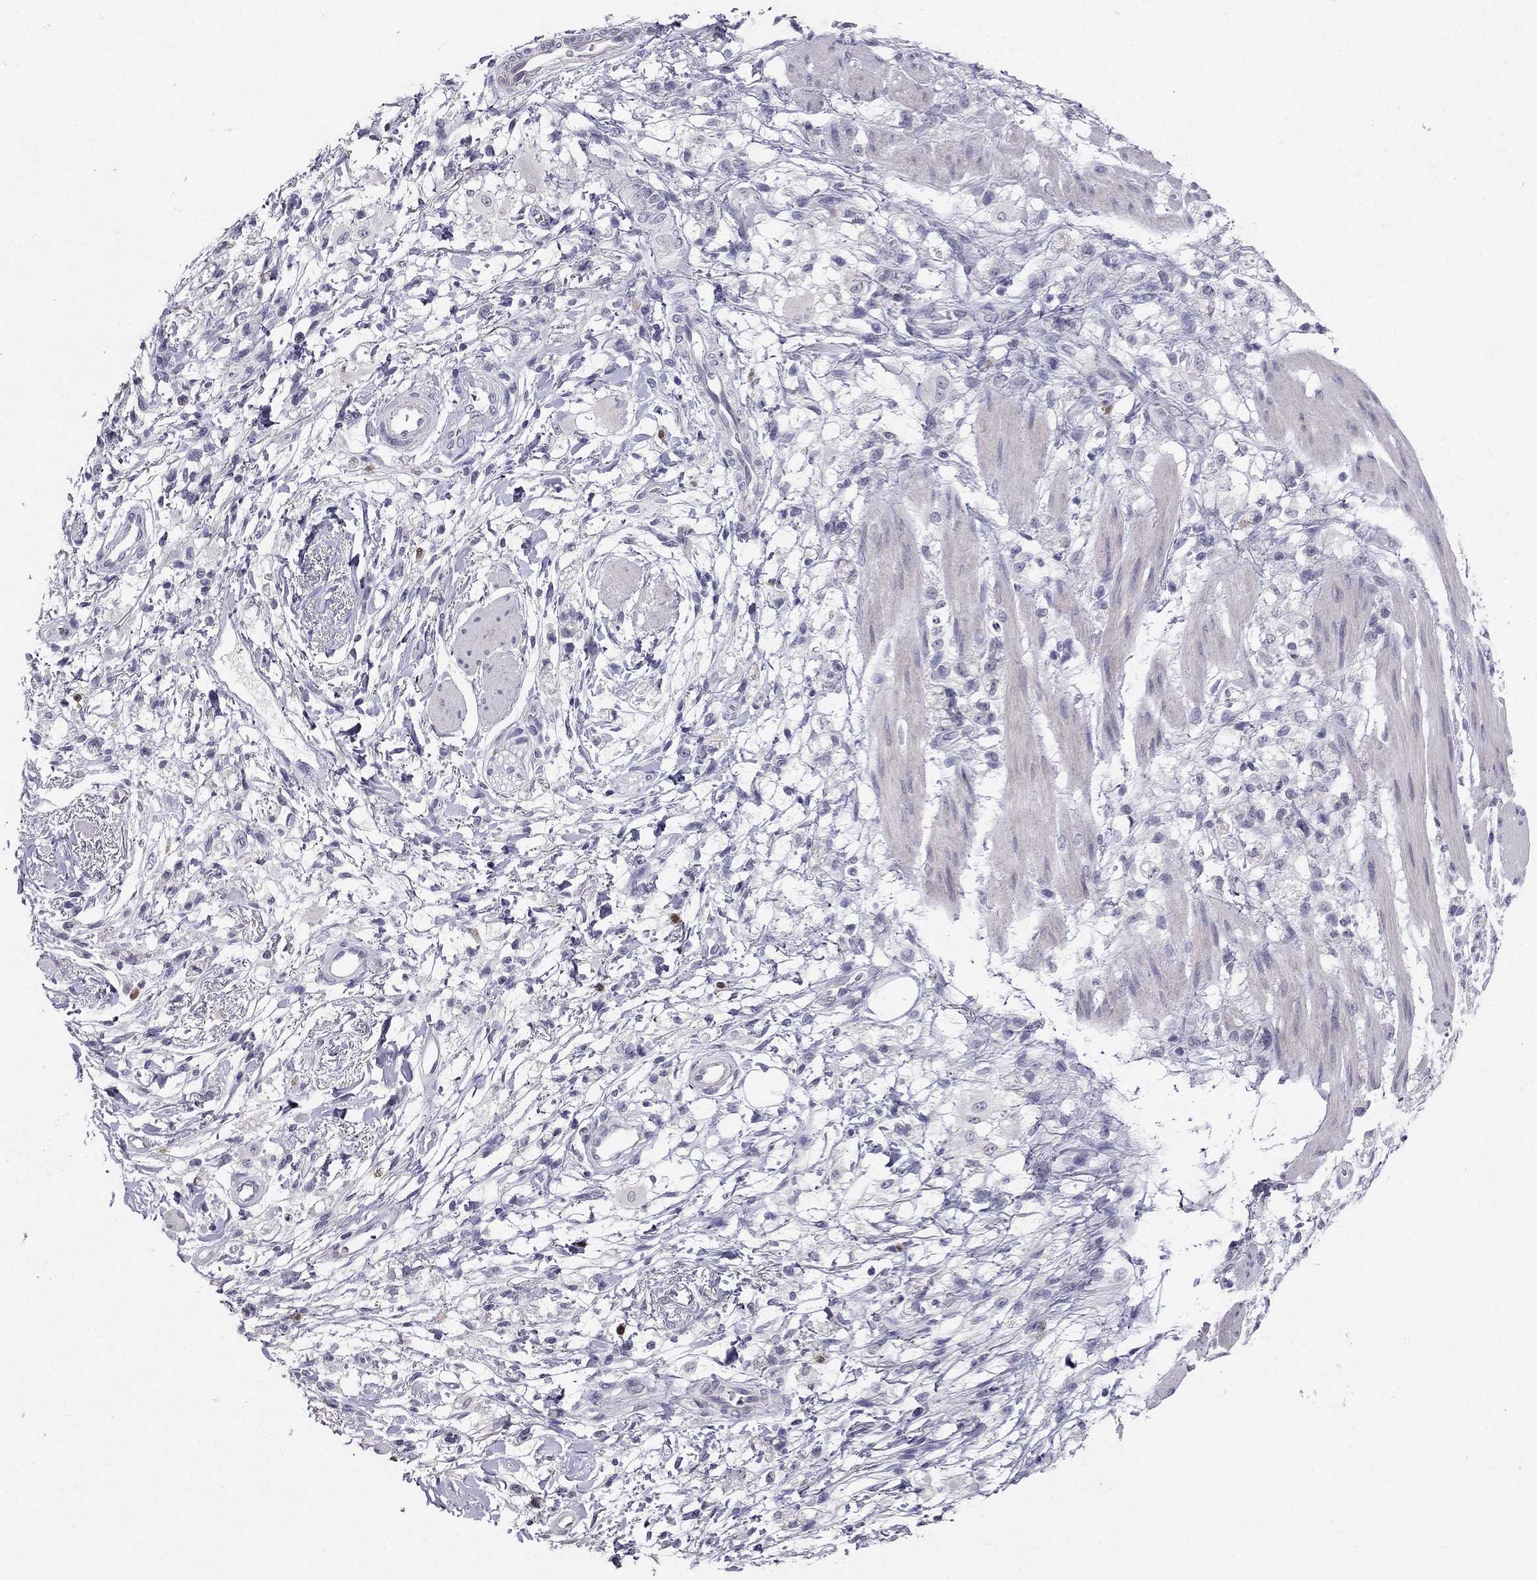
{"staining": {"intensity": "negative", "quantity": "none", "location": "none"}, "tissue": "stomach cancer", "cell_type": "Tumor cells", "image_type": "cancer", "snomed": [{"axis": "morphology", "description": "Adenocarcinoma, NOS"}, {"axis": "topography", "description": "Stomach"}], "caption": "DAB immunohistochemical staining of human stomach cancer displays no significant positivity in tumor cells. The staining is performed using DAB (3,3'-diaminobenzidine) brown chromogen with nuclei counter-stained in using hematoxylin.", "gene": "CALB2", "patient": {"sex": "female", "age": 60}}